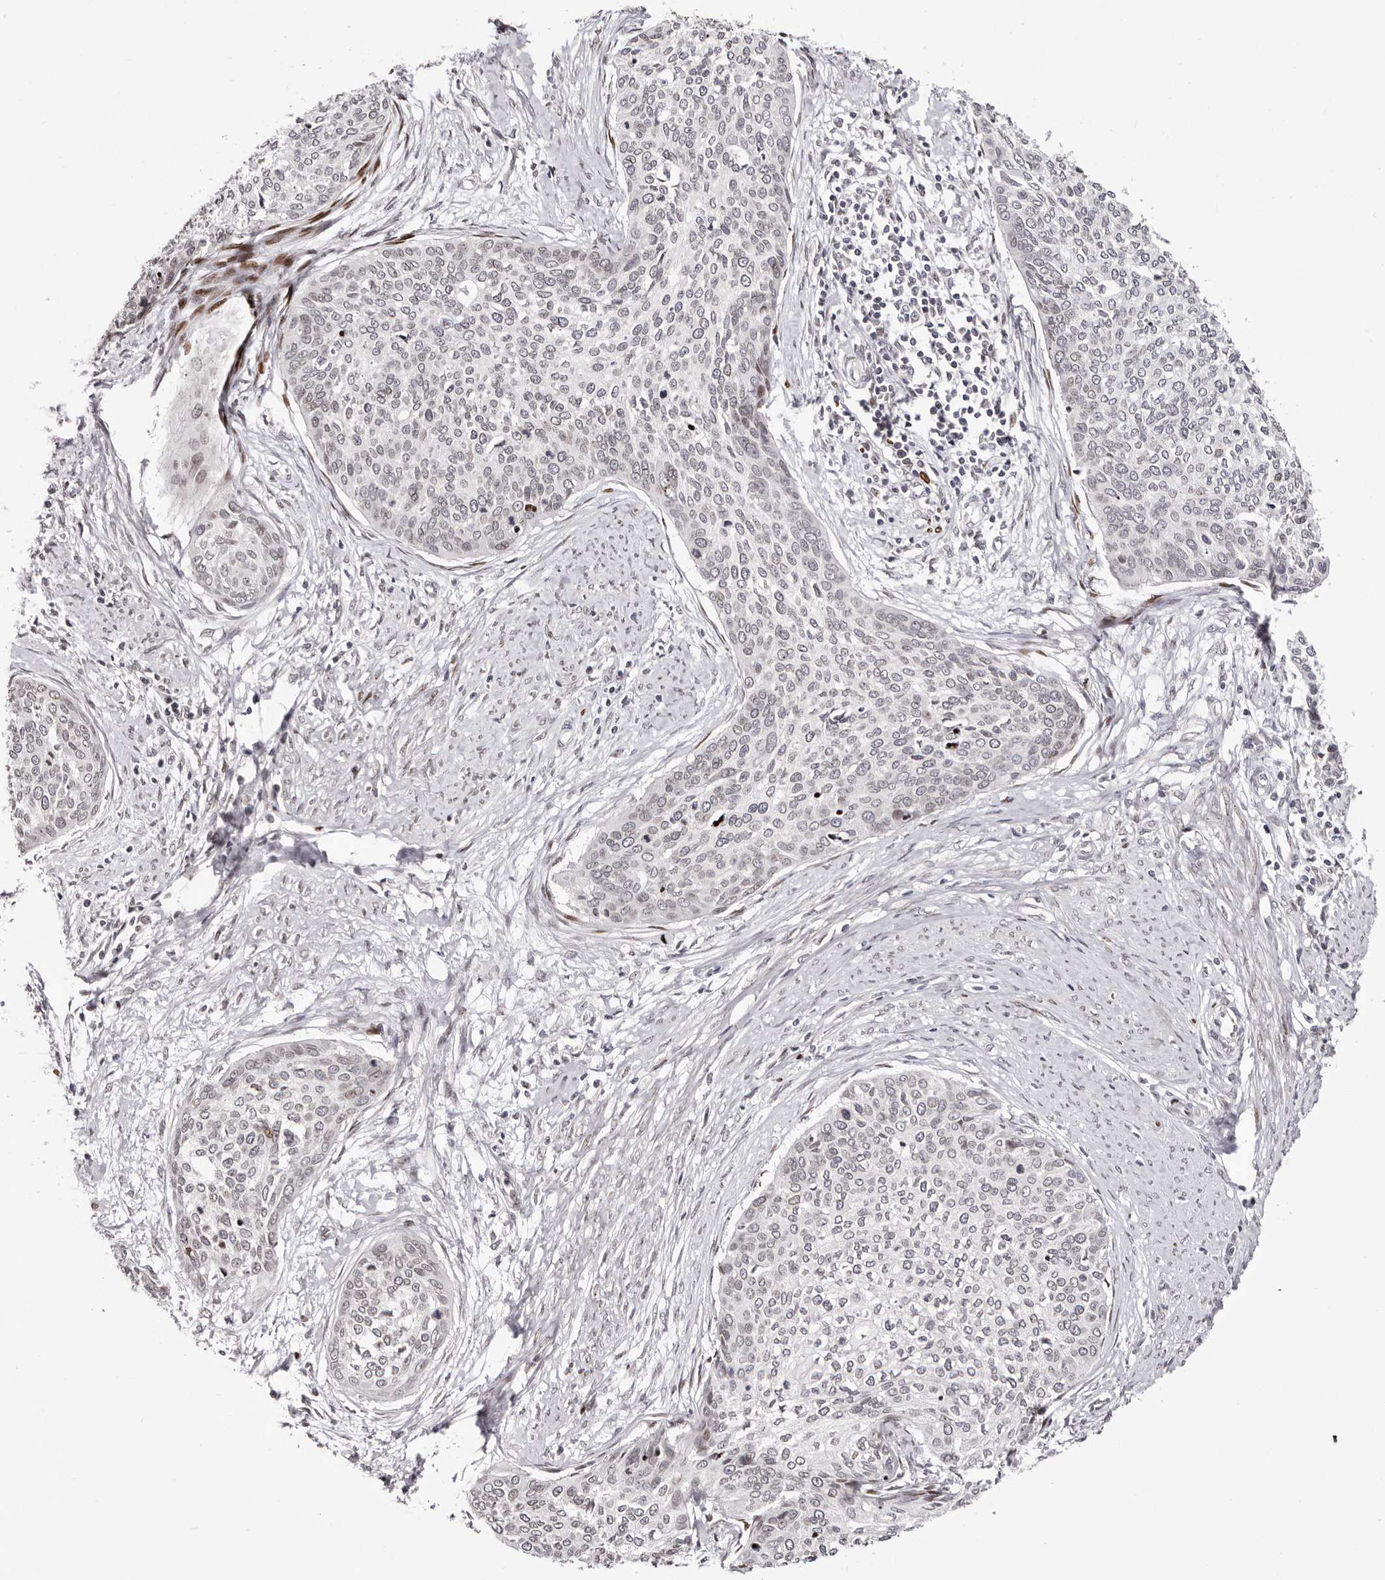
{"staining": {"intensity": "weak", "quantity": "25%-75%", "location": "cytoplasmic/membranous,nuclear"}, "tissue": "cervical cancer", "cell_type": "Tumor cells", "image_type": "cancer", "snomed": [{"axis": "morphology", "description": "Squamous cell carcinoma, NOS"}, {"axis": "topography", "description": "Cervix"}], "caption": "Immunohistochemical staining of cervical cancer shows weak cytoplasmic/membranous and nuclear protein expression in about 25%-75% of tumor cells.", "gene": "NUP153", "patient": {"sex": "female", "age": 37}}